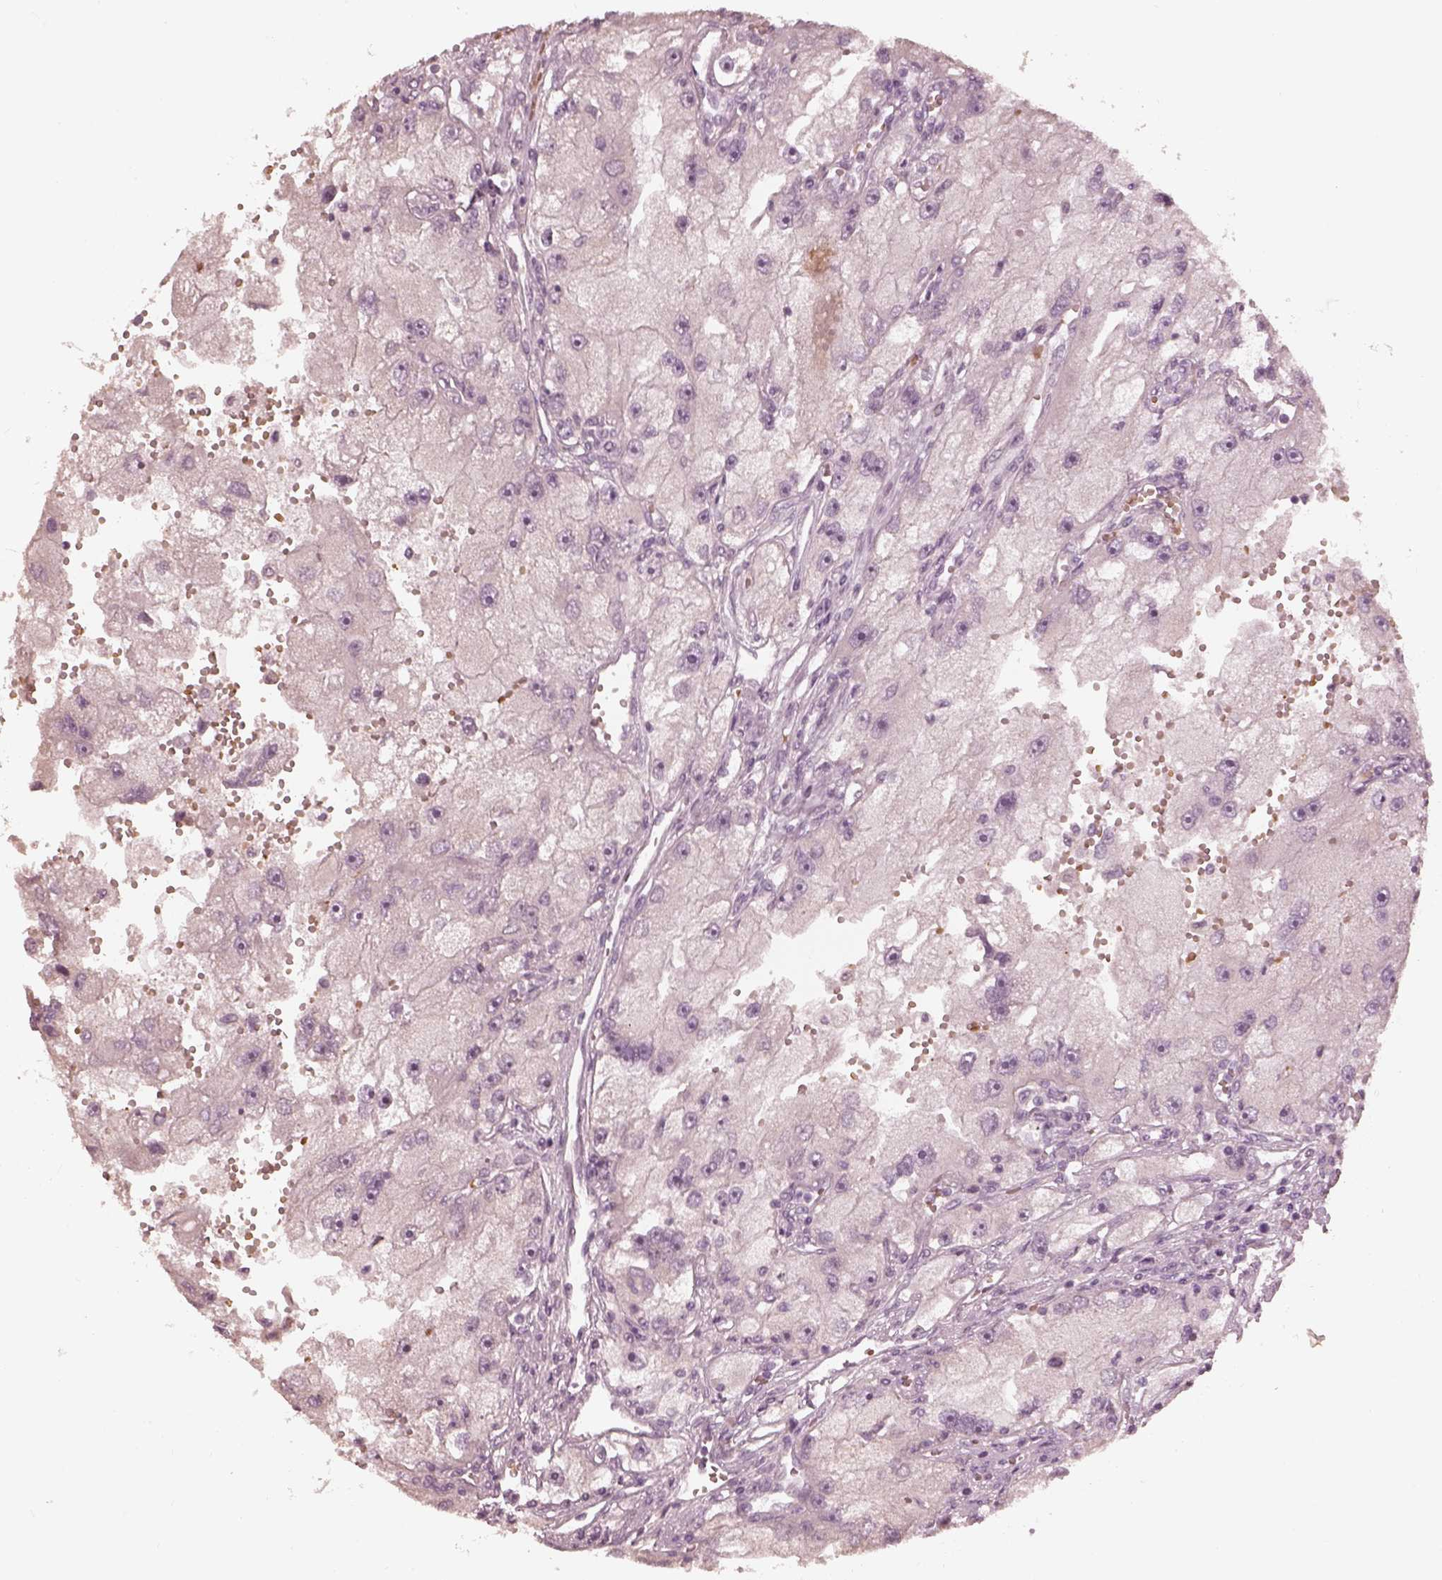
{"staining": {"intensity": "negative", "quantity": "none", "location": "none"}, "tissue": "renal cancer", "cell_type": "Tumor cells", "image_type": "cancer", "snomed": [{"axis": "morphology", "description": "Adenocarcinoma, NOS"}, {"axis": "topography", "description": "Kidney"}], "caption": "An immunohistochemistry histopathology image of renal adenocarcinoma is shown. There is no staining in tumor cells of renal adenocarcinoma.", "gene": "ANKLE1", "patient": {"sex": "male", "age": 63}}